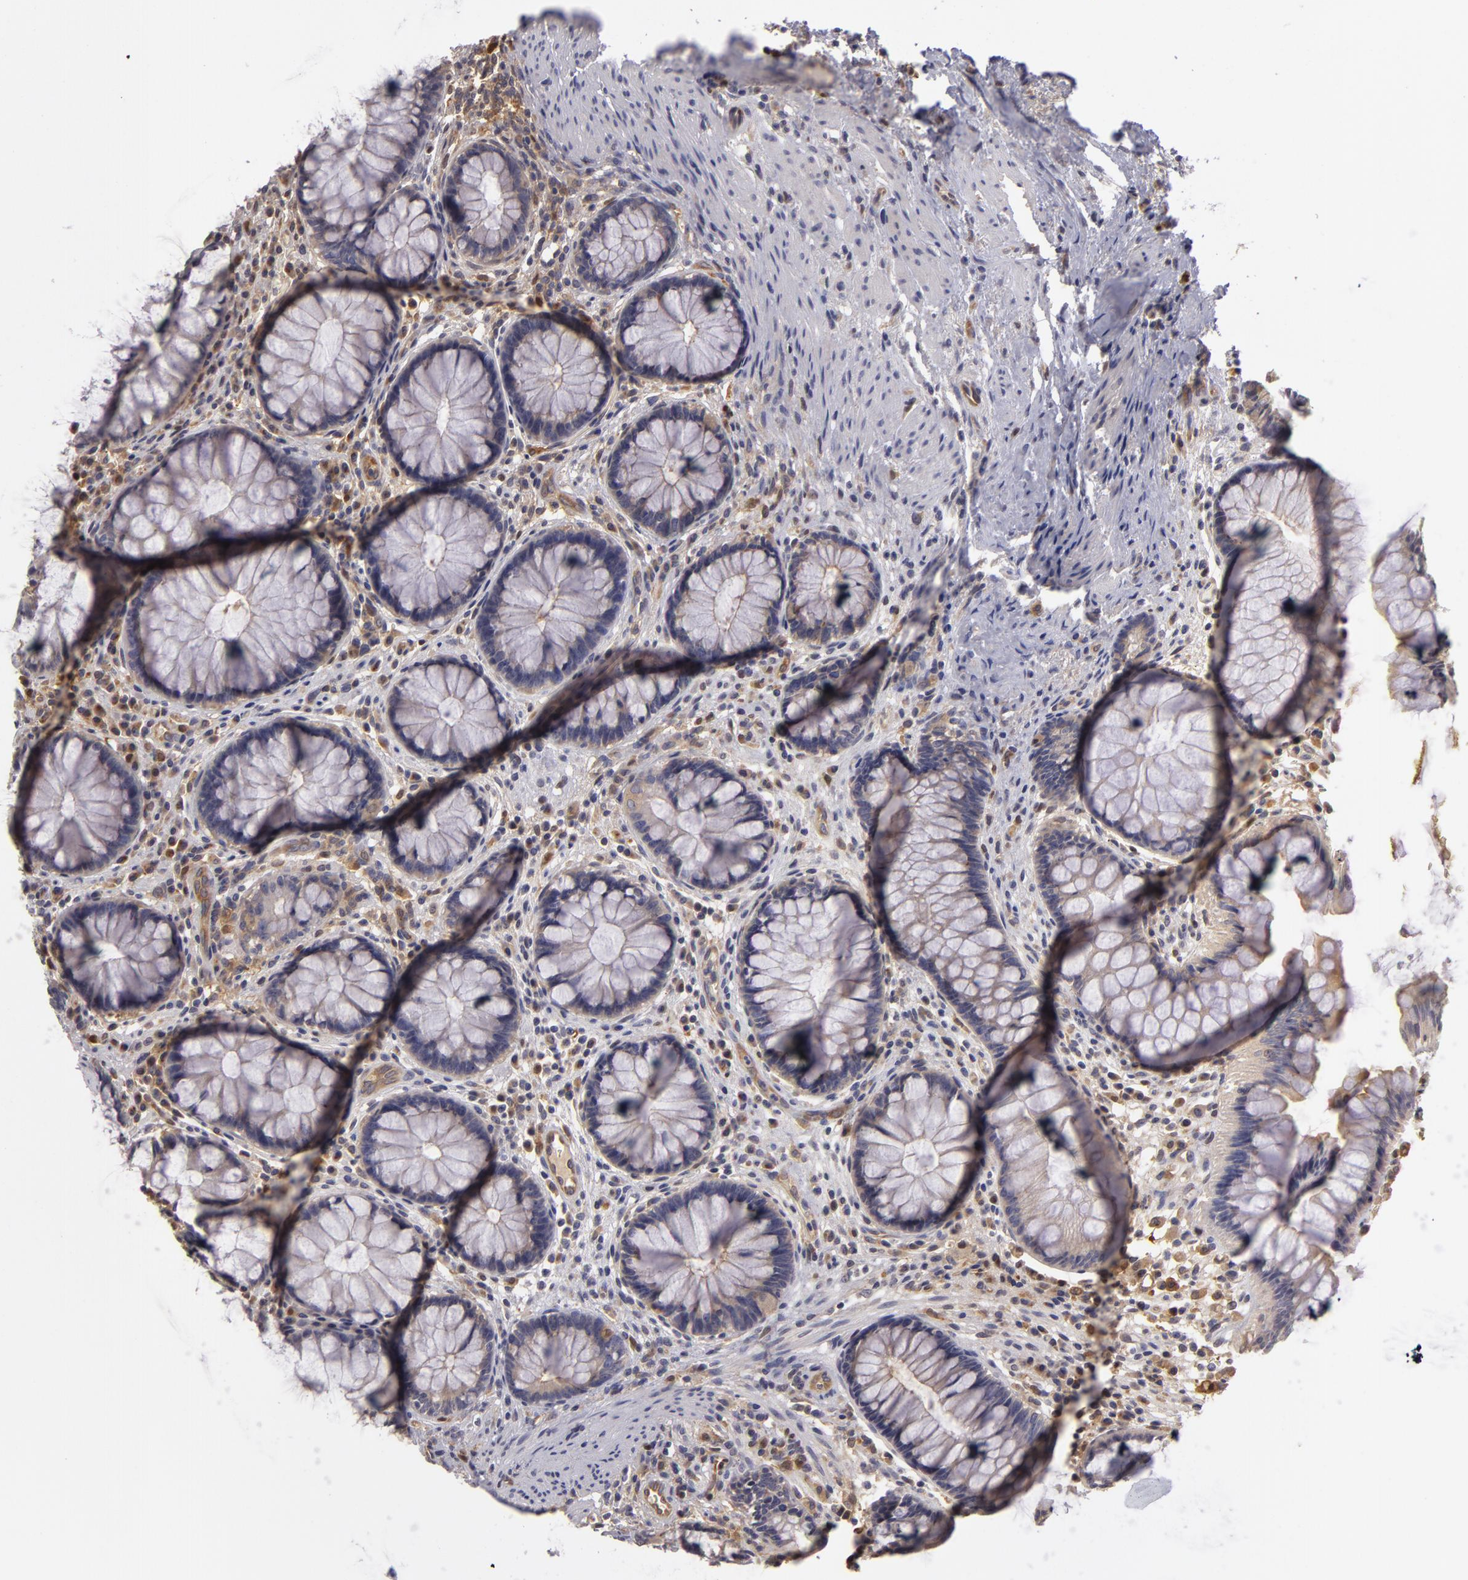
{"staining": {"intensity": "negative", "quantity": "none", "location": "none"}, "tissue": "rectum", "cell_type": "Glandular cells", "image_type": "normal", "snomed": [{"axis": "morphology", "description": "Normal tissue, NOS"}, {"axis": "topography", "description": "Rectum"}], "caption": "Immunohistochemistry of unremarkable human rectum shows no positivity in glandular cells. (Brightfield microscopy of DAB (3,3'-diaminobenzidine) IHC at high magnification).", "gene": "ZNF229", "patient": {"sex": "male", "age": 77}}